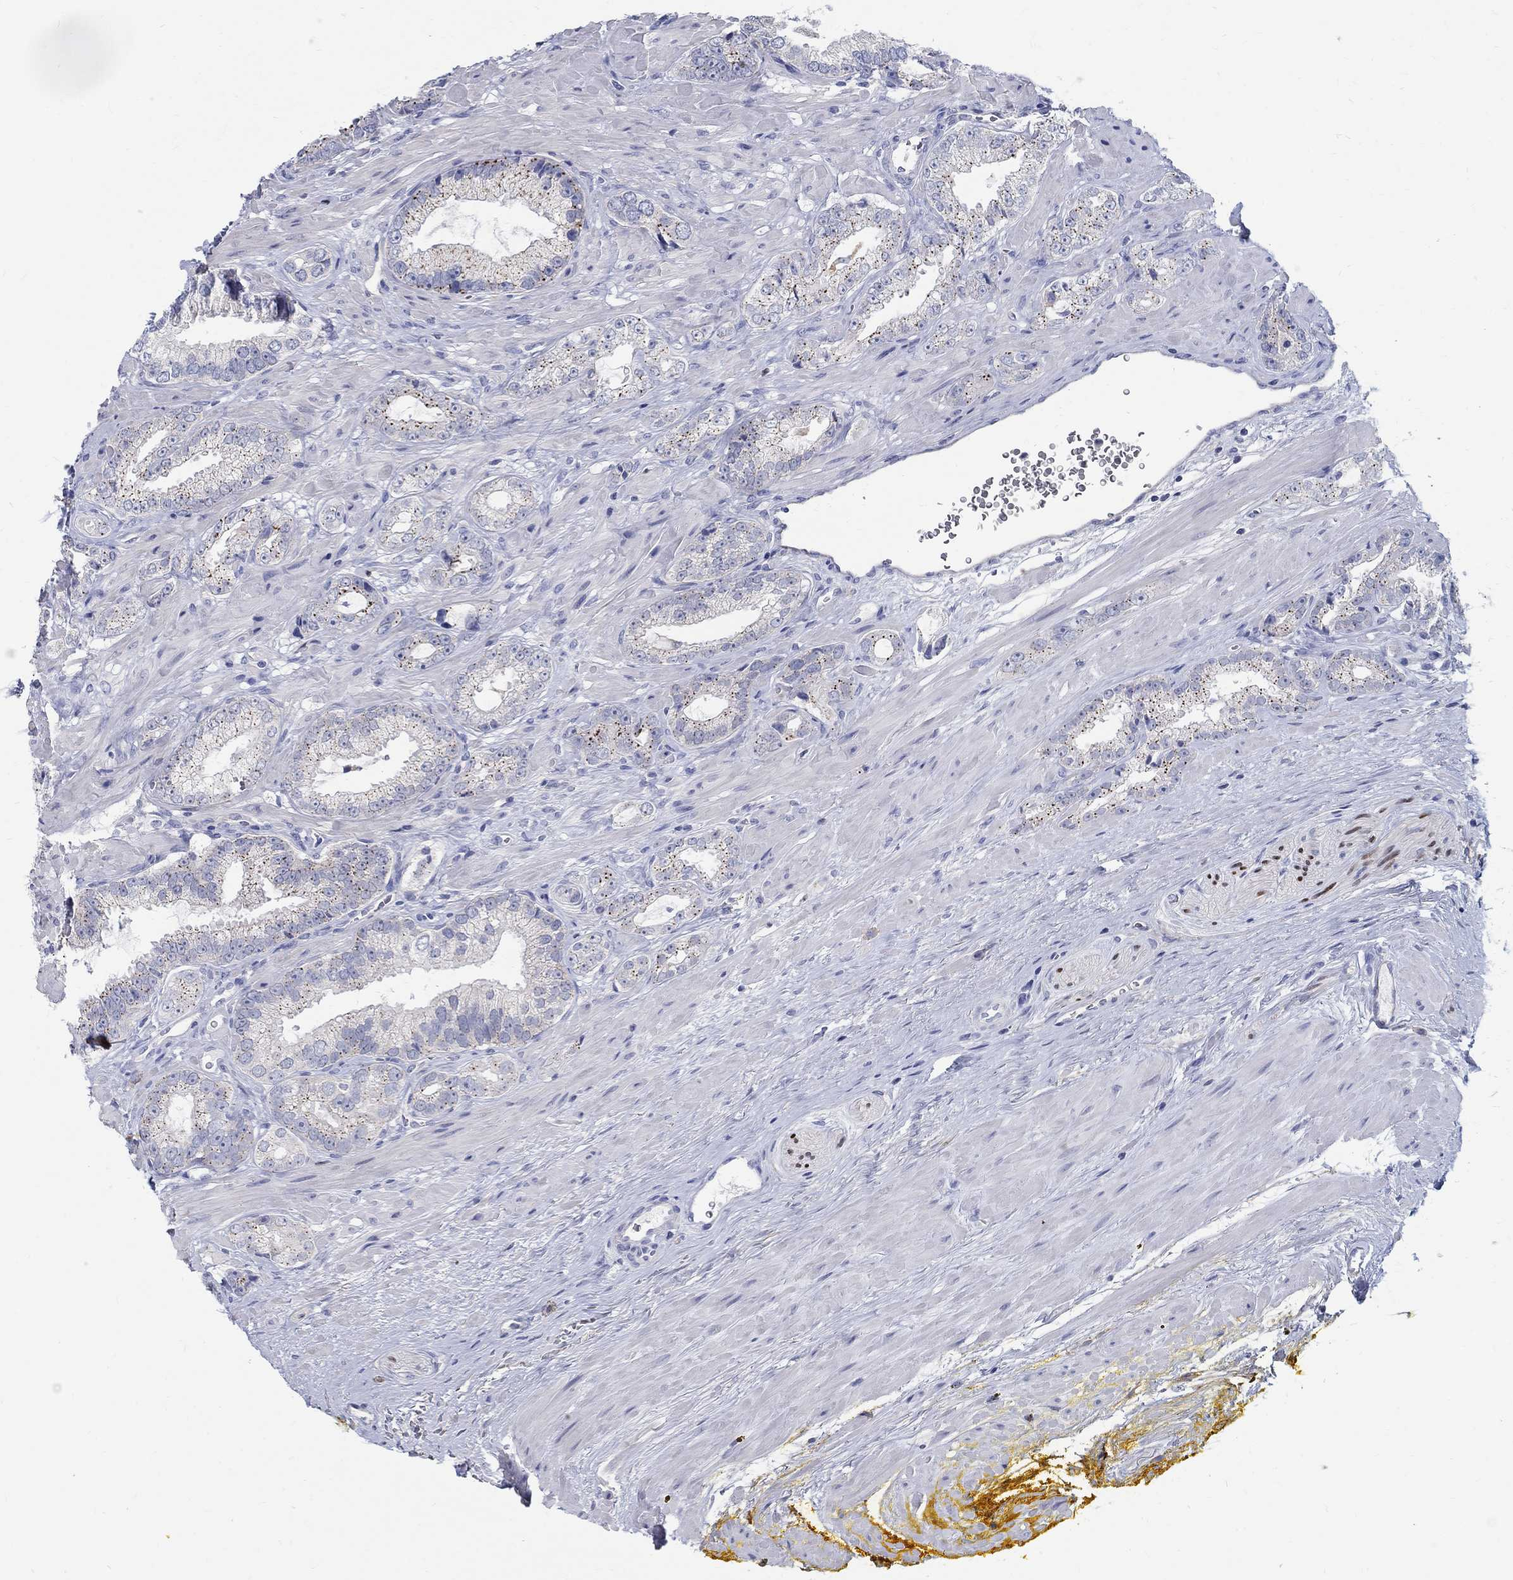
{"staining": {"intensity": "strong", "quantity": "25%-75%", "location": "cytoplasmic/membranous"}, "tissue": "prostate cancer", "cell_type": "Tumor cells", "image_type": "cancer", "snomed": [{"axis": "morphology", "description": "Adenocarcinoma, NOS"}, {"axis": "topography", "description": "Prostate"}], "caption": "Protein expression analysis of prostate cancer shows strong cytoplasmic/membranous expression in about 25%-75% of tumor cells.", "gene": "SOX2", "patient": {"sex": "male", "age": 67}}